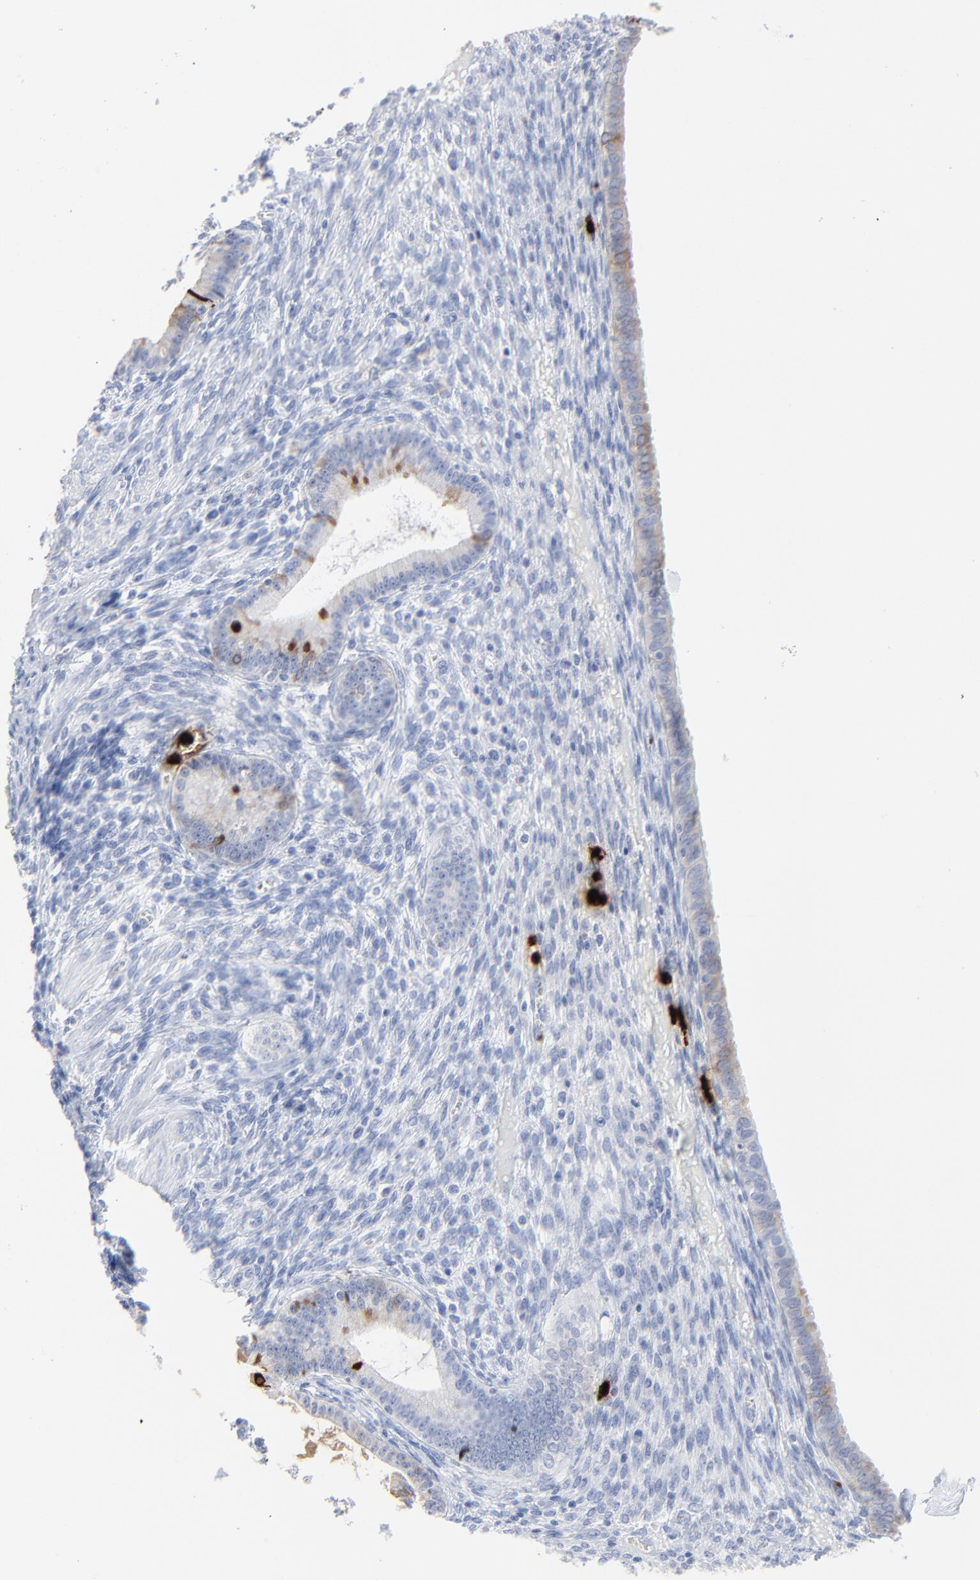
{"staining": {"intensity": "negative", "quantity": "none", "location": "none"}, "tissue": "endometrium", "cell_type": "Cells in endometrial stroma", "image_type": "normal", "snomed": [{"axis": "morphology", "description": "Normal tissue, NOS"}, {"axis": "topography", "description": "Endometrium"}], "caption": "Cells in endometrial stroma show no significant positivity in normal endometrium.", "gene": "LCN2", "patient": {"sex": "female", "age": 72}}